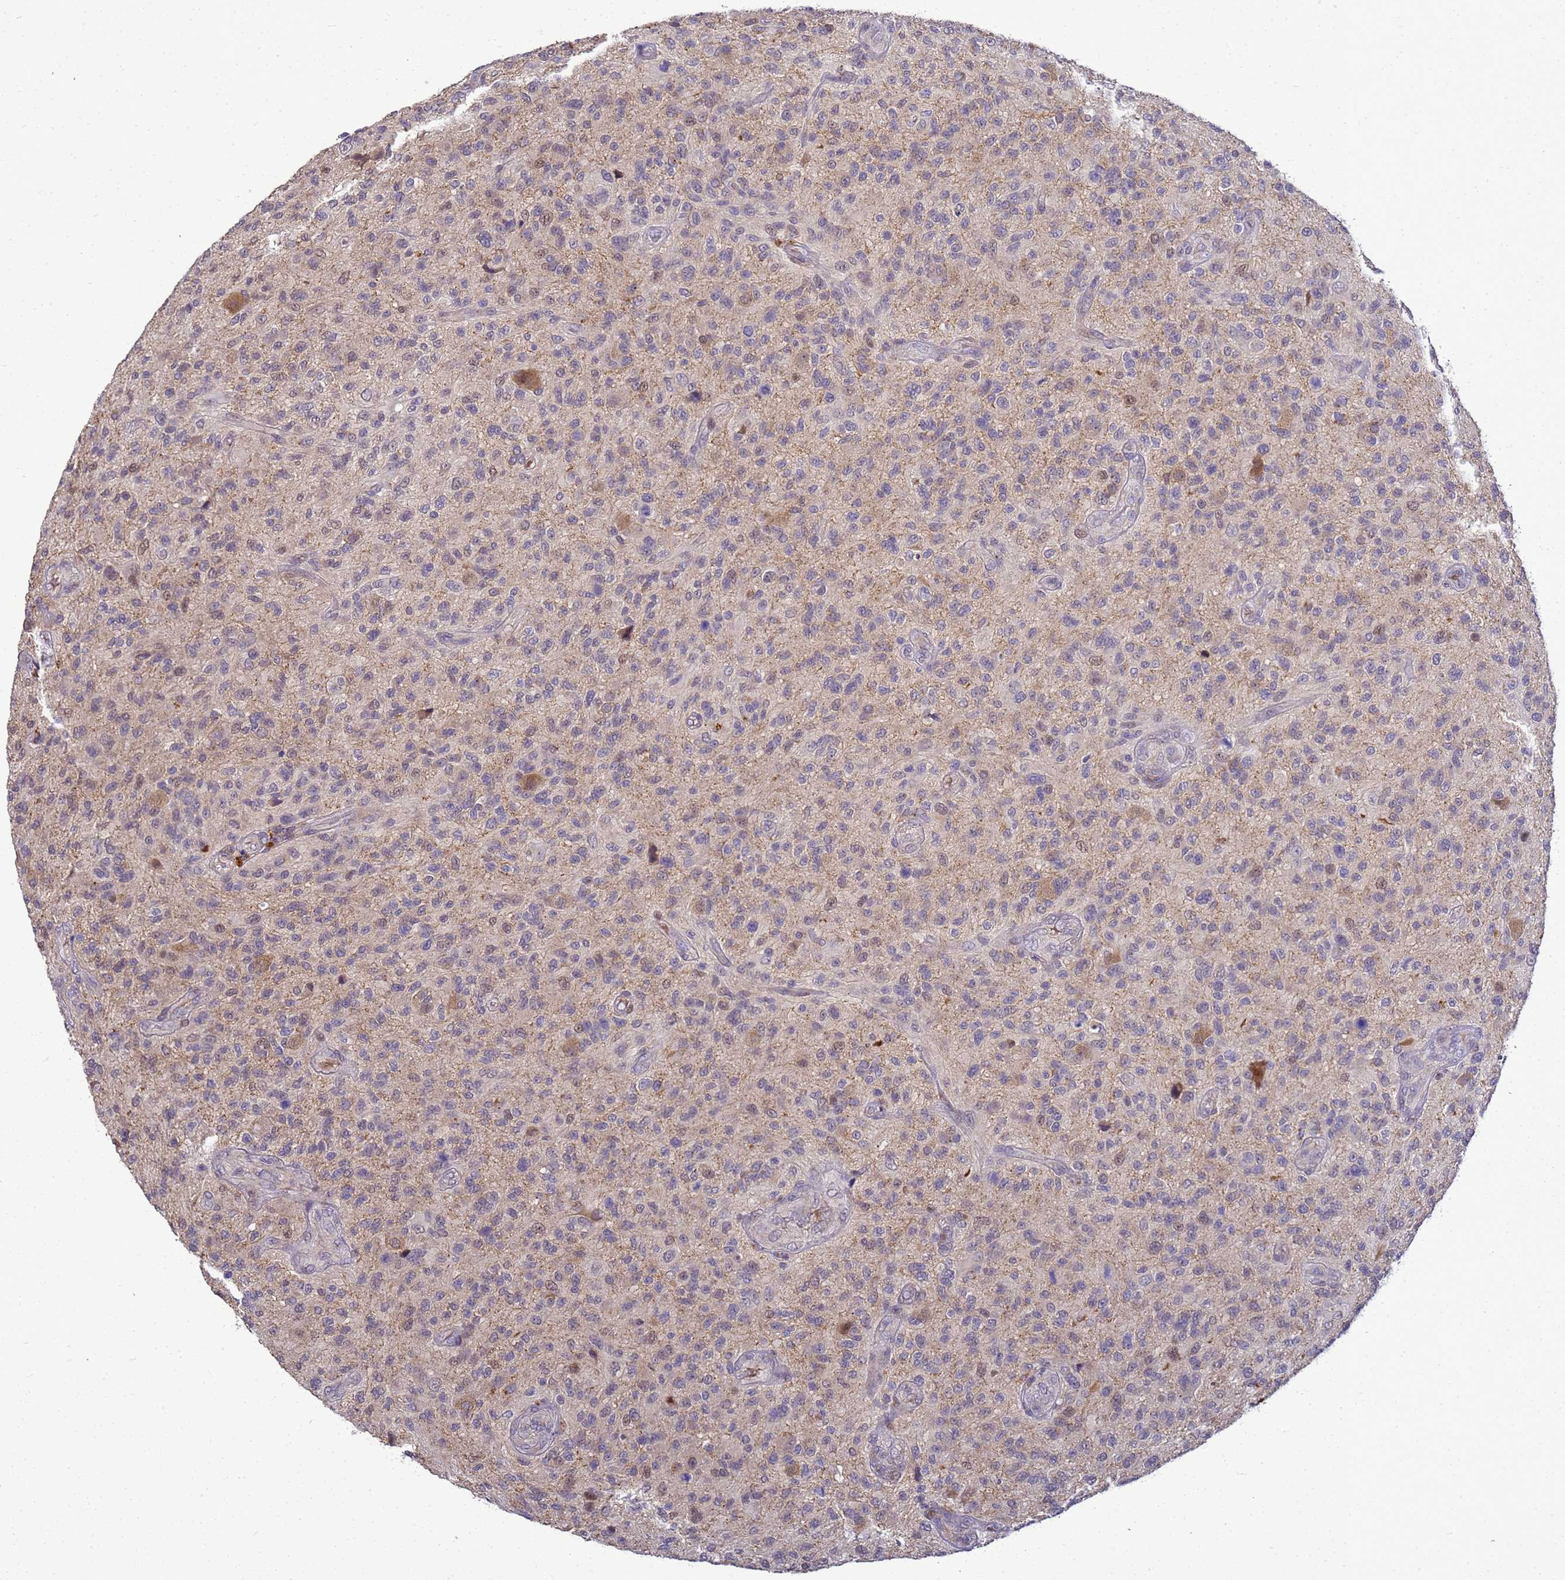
{"staining": {"intensity": "weak", "quantity": "<25%", "location": "nuclear"}, "tissue": "glioma", "cell_type": "Tumor cells", "image_type": "cancer", "snomed": [{"axis": "morphology", "description": "Glioma, malignant, High grade"}, {"axis": "topography", "description": "Brain"}], "caption": "The image displays no significant staining in tumor cells of malignant glioma (high-grade). The staining is performed using DAB brown chromogen with nuclei counter-stained in using hematoxylin.", "gene": "TMEM74B", "patient": {"sex": "male", "age": 47}}